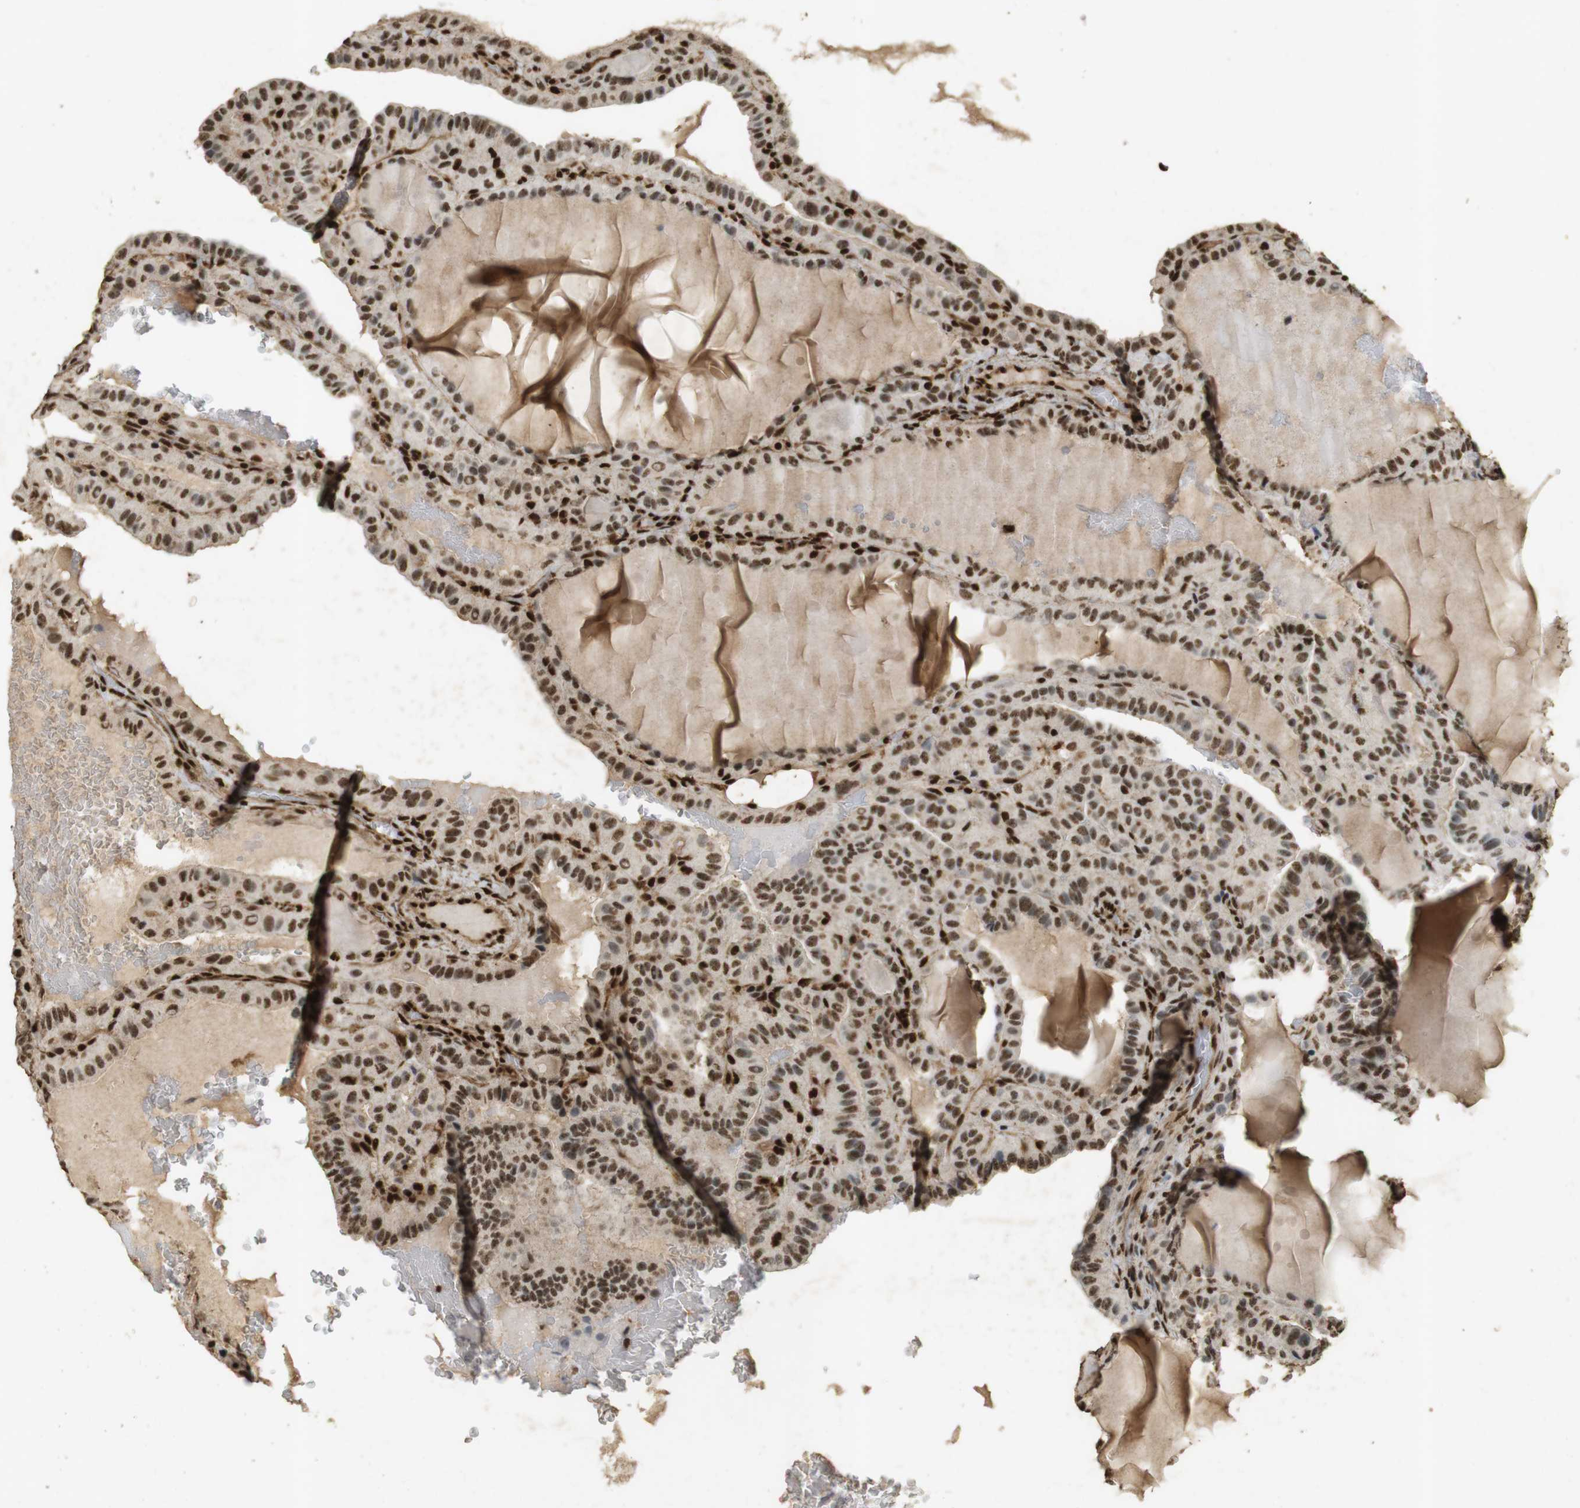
{"staining": {"intensity": "strong", "quantity": ">75%", "location": "cytoplasmic/membranous,nuclear"}, "tissue": "thyroid cancer", "cell_type": "Tumor cells", "image_type": "cancer", "snomed": [{"axis": "morphology", "description": "Papillary adenocarcinoma, NOS"}, {"axis": "topography", "description": "Thyroid gland"}], "caption": "Immunohistochemistry photomicrograph of human thyroid cancer stained for a protein (brown), which reveals high levels of strong cytoplasmic/membranous and nuclear staining in approximately >75% of tumor cells.", "gene": "GATA4", "patient": {"sex": "male", "age": 77}}